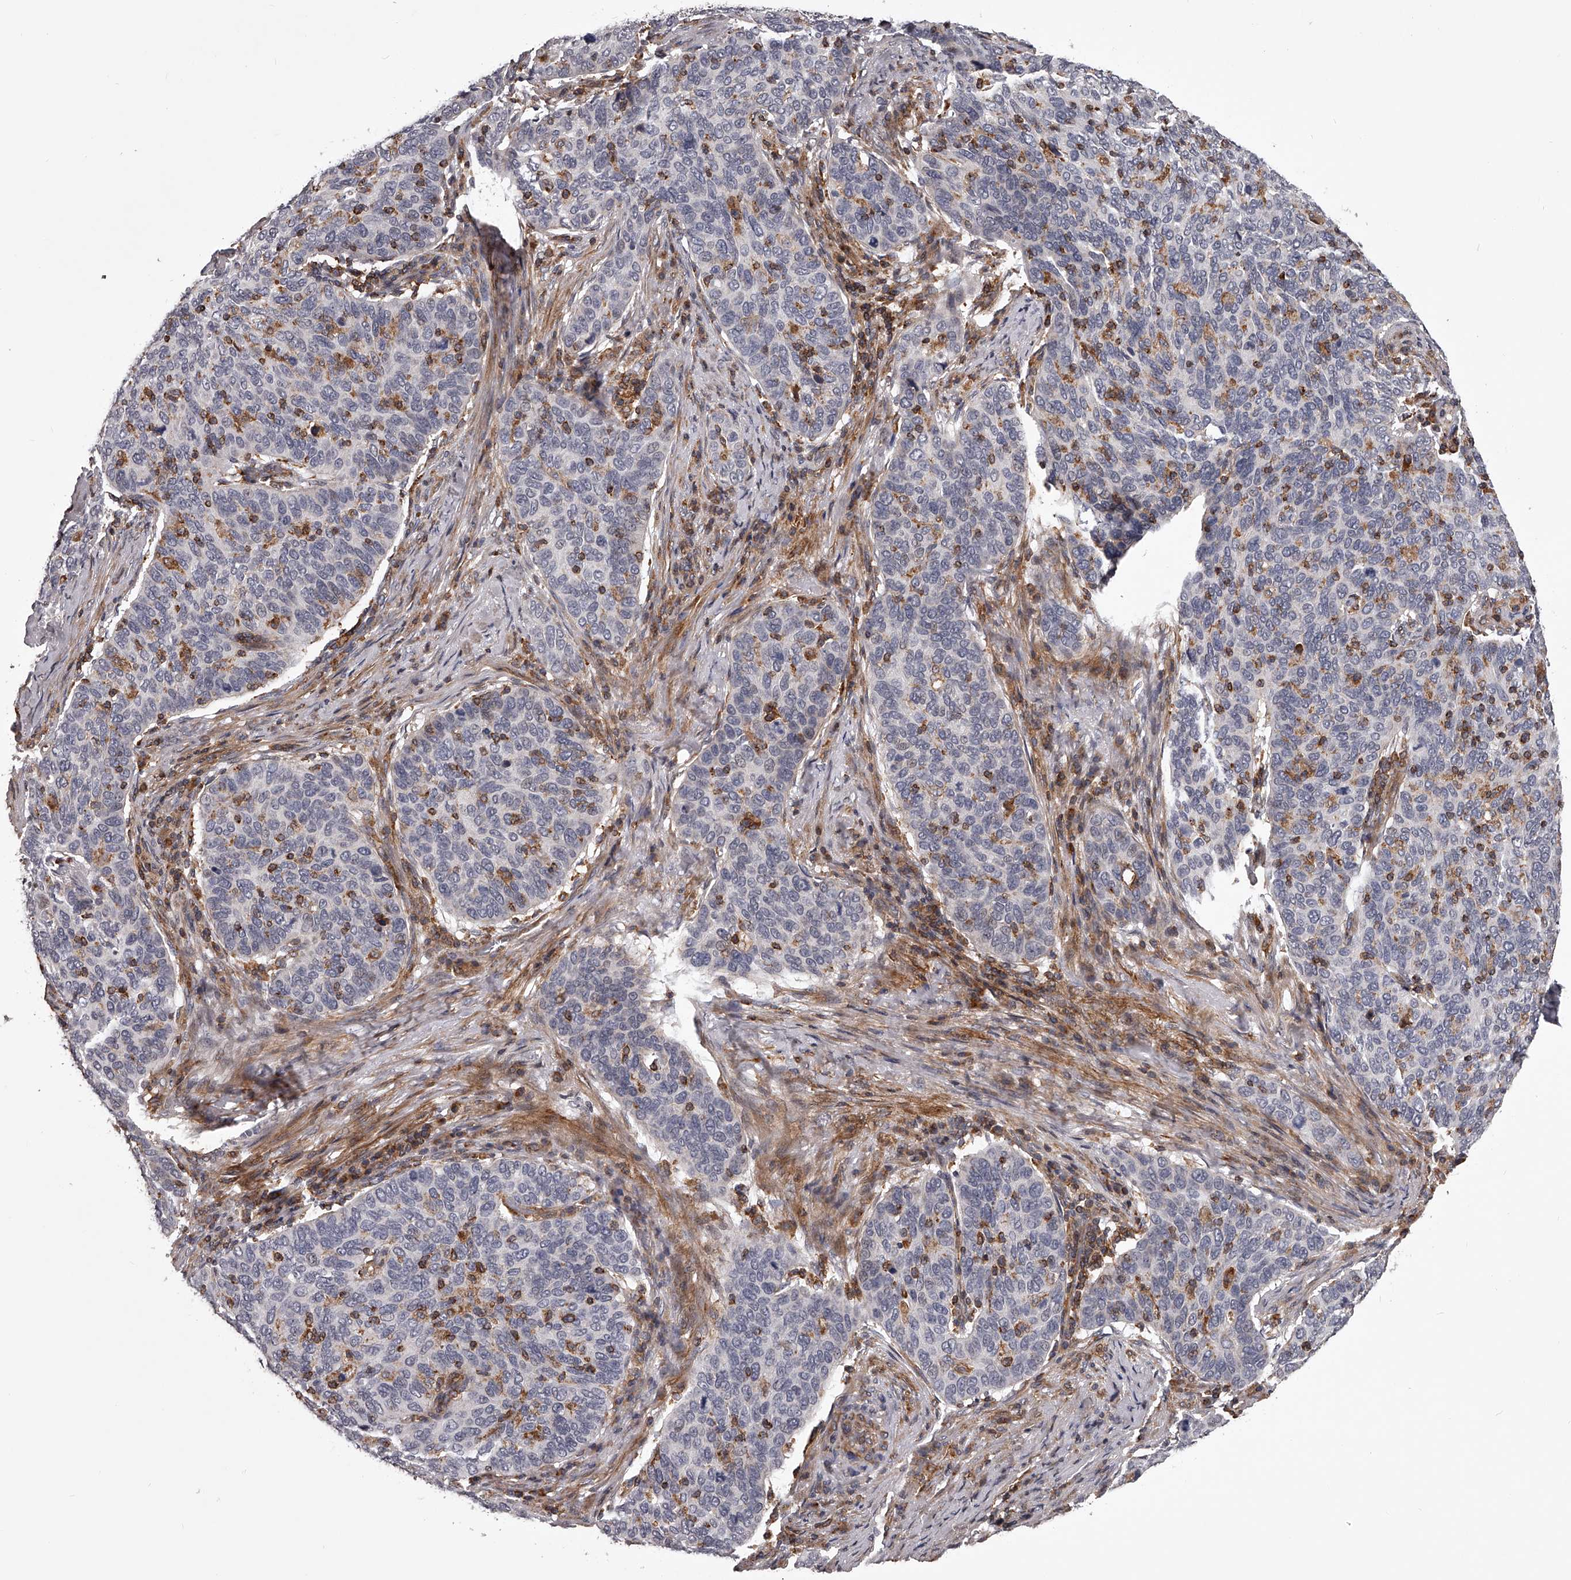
{"staining": {"intensity": "negative", "quantity": "none", "location": "none"}, "tissue": "cervical cancer", "cell_type": "Tumor cells", "image_type": "cancer", "snomed": [{"axis": "morphology", "description": "Squamous cell carcinoma, NOS"}, {"axis": "topography", "description": "Cervix"}], "caption": "DAB (3,3'-diaminobenzidine) immunohistochemical staining of human squamous cell carcinoma (cervical) reveals no significant expression in tumor cells.", "gene": "RRP36", "patient": {"sex": "female", "age": 60}}